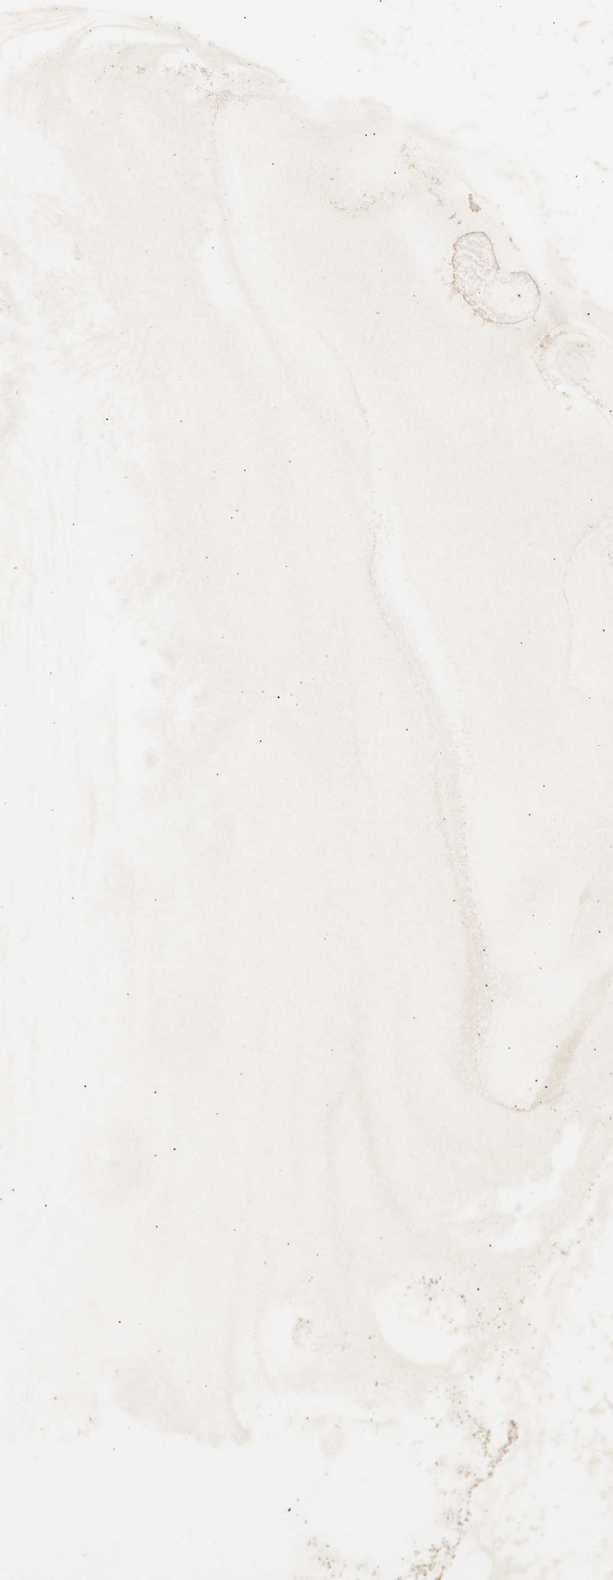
{"staining": {"intensity": "negative", "quantity": "none", "location": "none"}, "tissue": "ovarian cancer", "cell_type": "Tumor cells", "image_type": "cancer", "snomed": [{"axis": "morphology", "description": "Carcinoma, endometroid"}, {"axis": "topography", "description": "Ovary"}], "caption": "The immunohistochemistry (IHC) photomicrograph has no significant positivity in tumor cells of ovarian cancer tissue.", "gene": "MED22", "patient": {"sex": "female", "age": 62}}